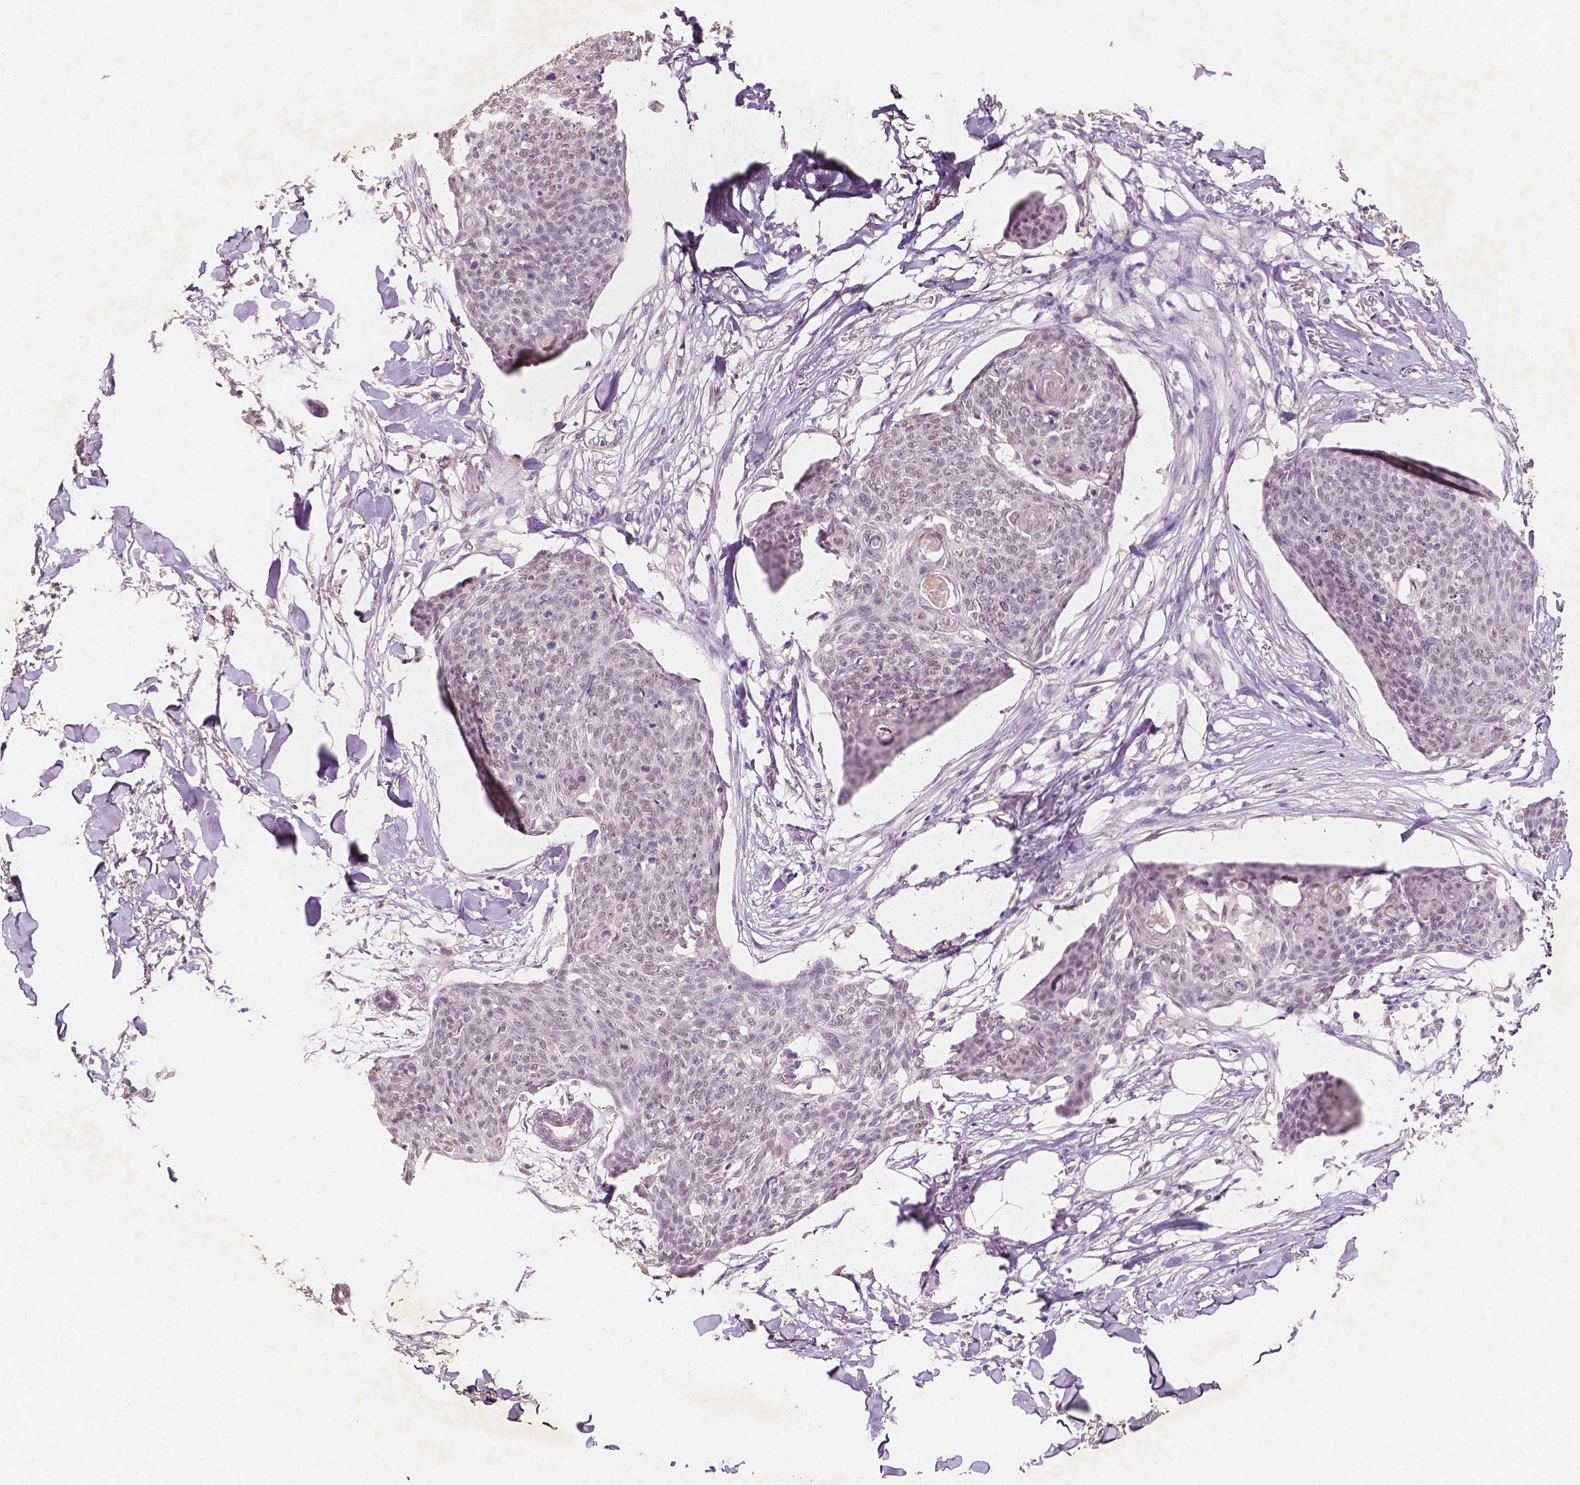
{"staining": {"intensity": "negative", "quantity": "none", "location": "none"}, "tissue": "skin cancer", "cell_type": "Tumor cells", "image_type": "cancer", "snomed": [{"axis": "morphology", "description": "Squamous cell carcinoma, NOS"}, {"axis": "topography", "description": "Skin"}, {"axis": "topography", "description": "Vulva"}], "caption": "This is an immunohistochemistry histopathology image of squamous cell carcinoma (skin). There is no positivity in tumor cells.", "gene": "SOX15", "patient": {"sex": "female", "age": 75}}